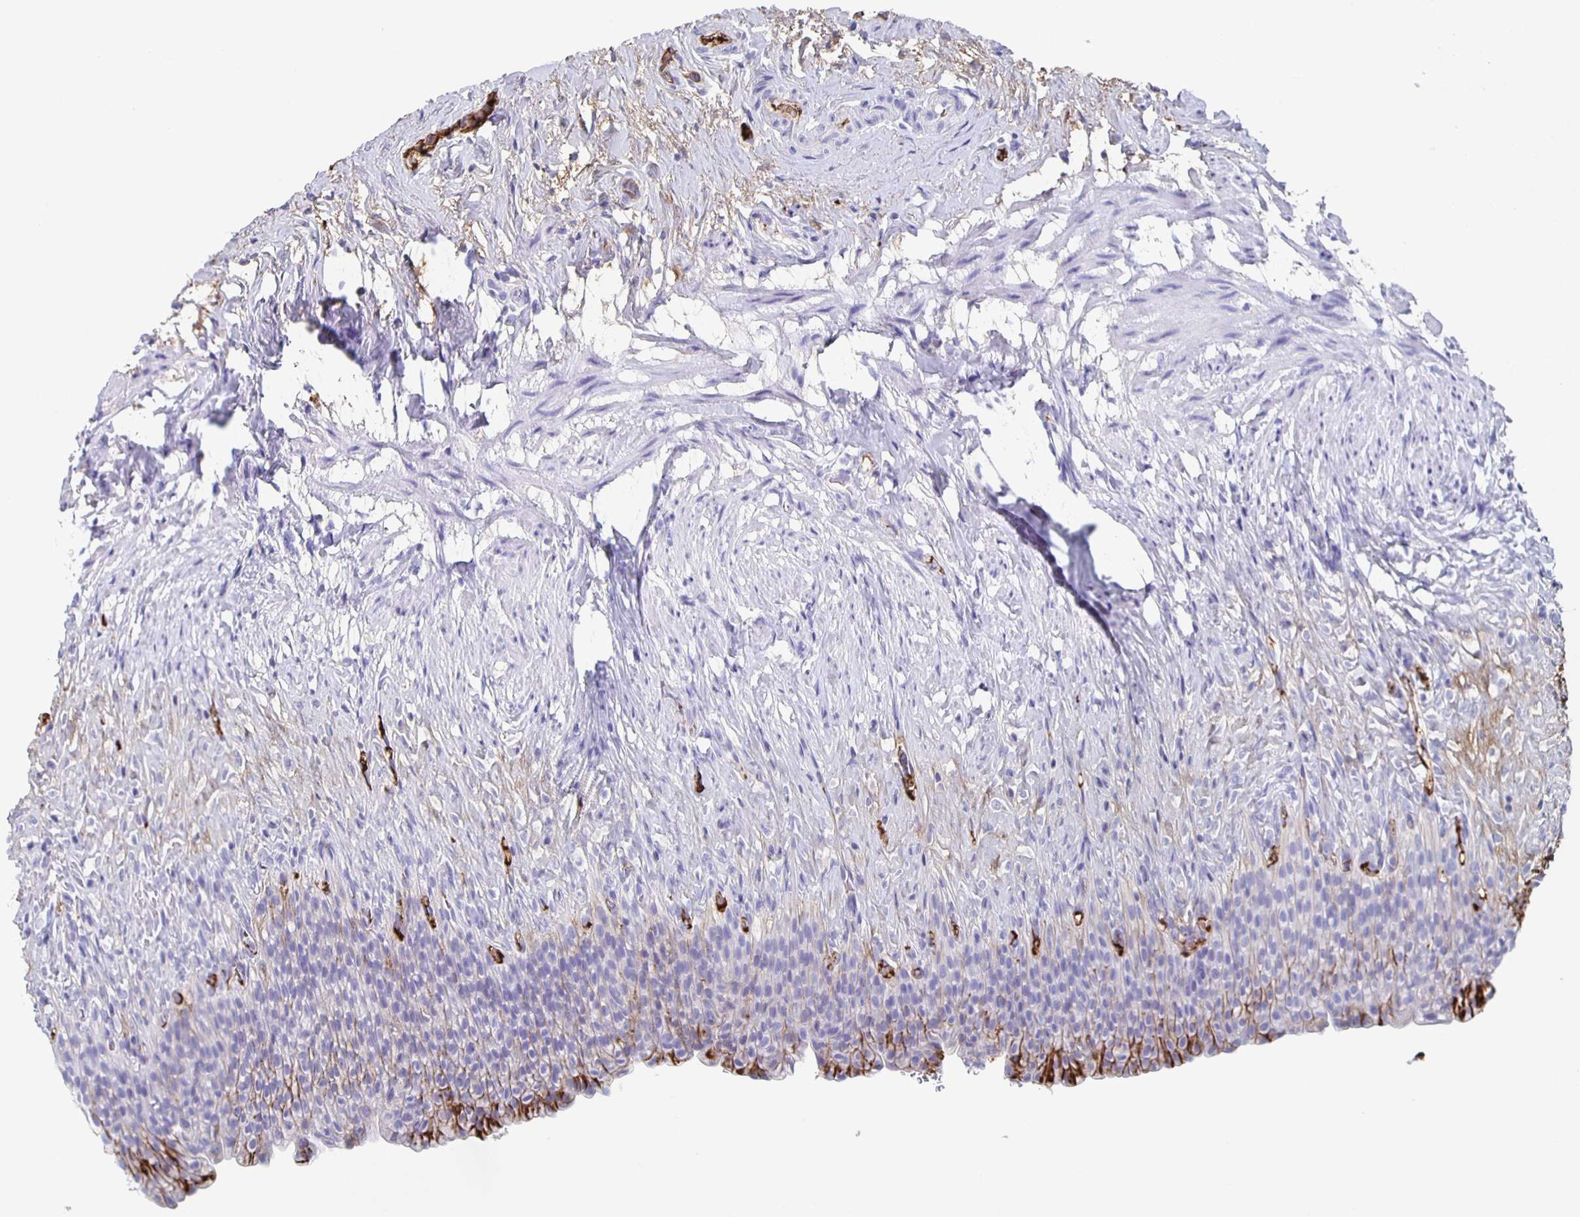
{"staining": {"intensity": "moderate", "quantity": "<25%", "location": "cytoplasmic/membranous"}, "tissue": "urinary bladder", "cell_type": "Urothelial cells", "image_type": "normal", "snomed": [{"axis": "morphology", "description": "Normal tissue, NOS"}, {"axis": "topography", "description": "Urinary bladder"}, {"axis": "topography", "description": "Prostate"}], "caption": "A brown stain shows moderate cytoplasmic/membranous expression of a protein in urothelial cells of normal human urinary bladder.", "gene": "FGA", "patient": {"sex": "male", "age": 76}}